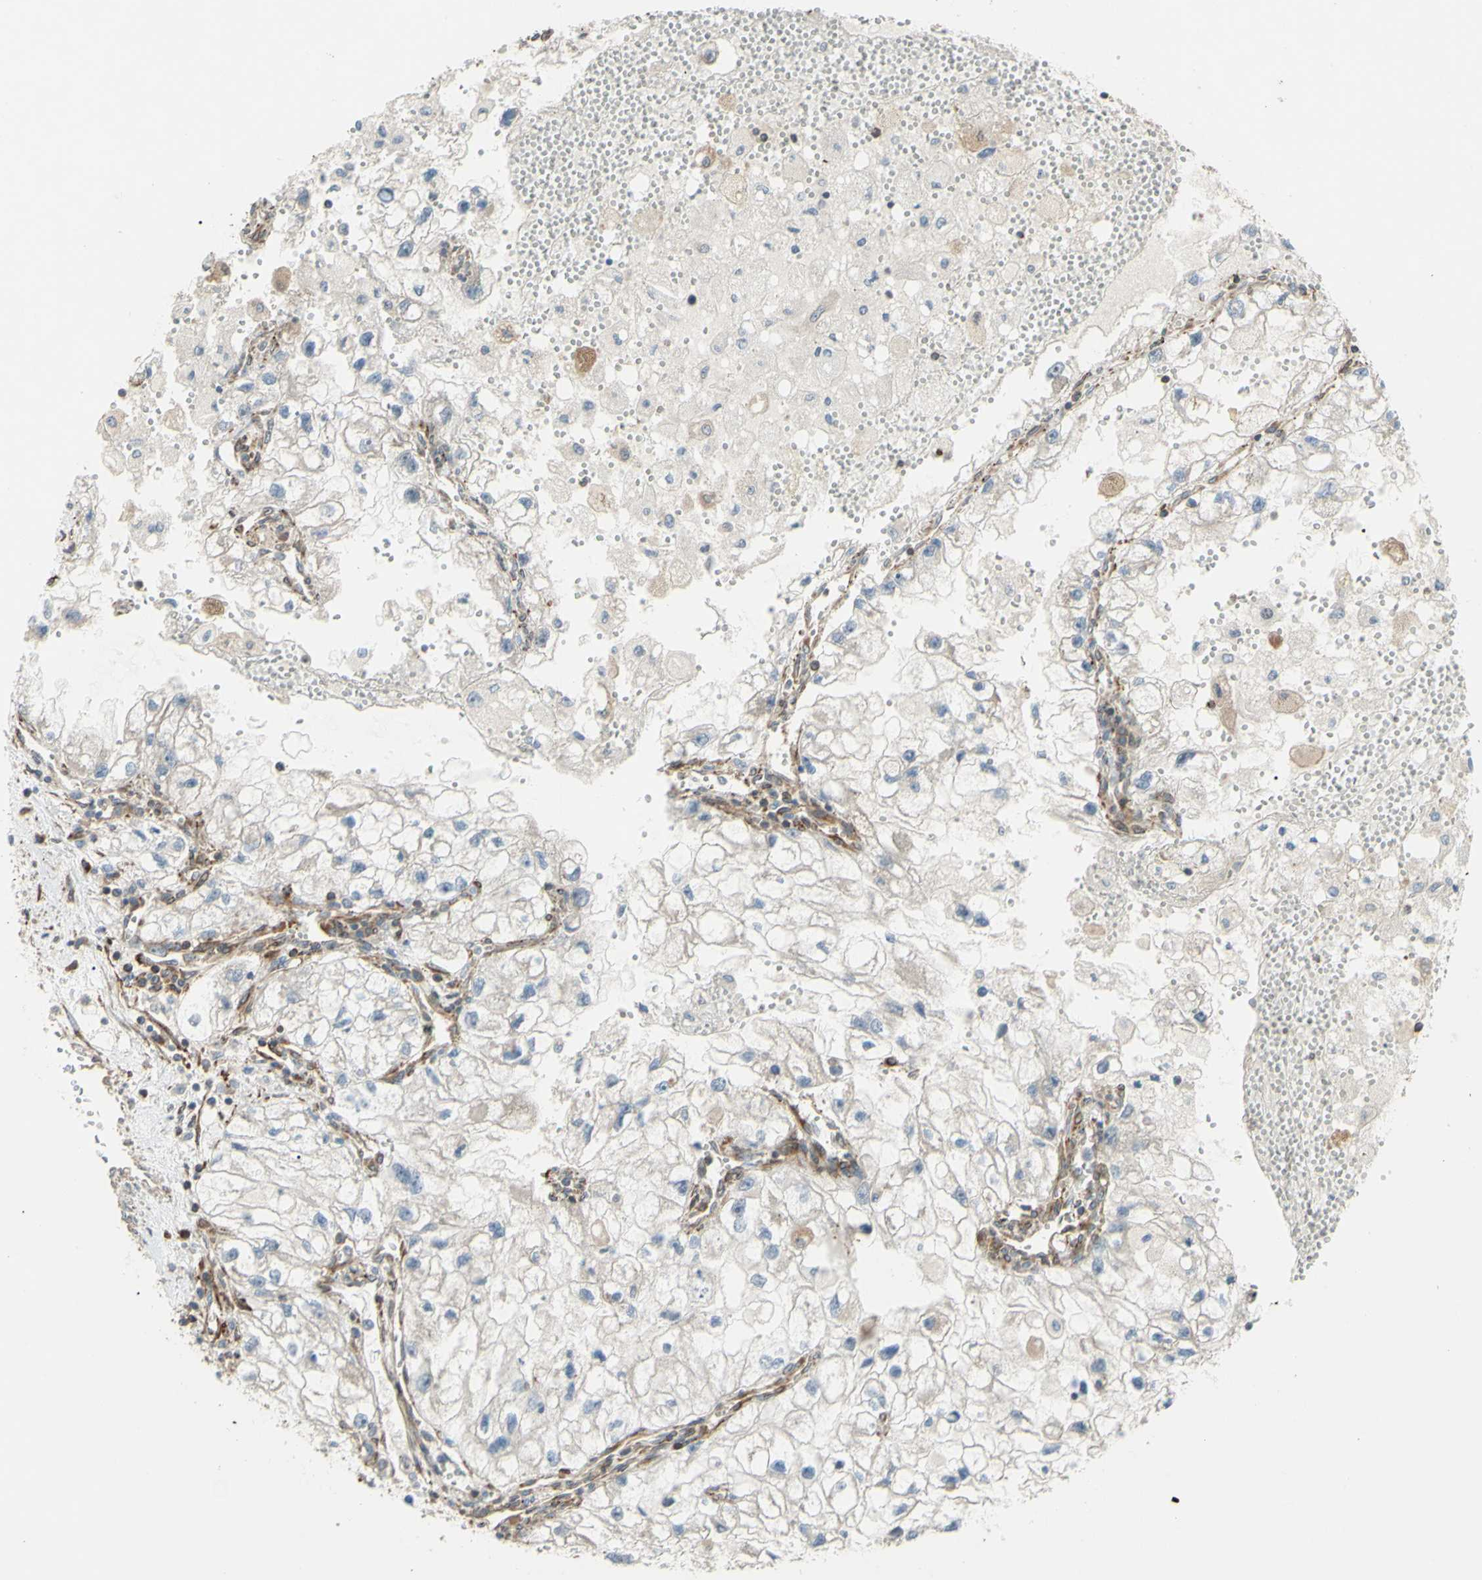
{"staining": {"intensity": "negative", "quantity": "none", "location": "none"}, "tissue": "renal cancer", "cell_type": "Tumor cells", "image_type": "cancer", "snomed": [{"axis": "morphology", "description": "Adenocarcinoma, NOS"}, {"axis": "topography", "description": "Kidney"}], "caption": "Immunohistochemistry (IHC) micrograph of neoplastic tissue: adenocarcinoma (renal) stained with DAB demonstrates no significant protein staining in tumor cells.", "gene": "PRAF2", "patient": {"sex": "female", "age": 70}}